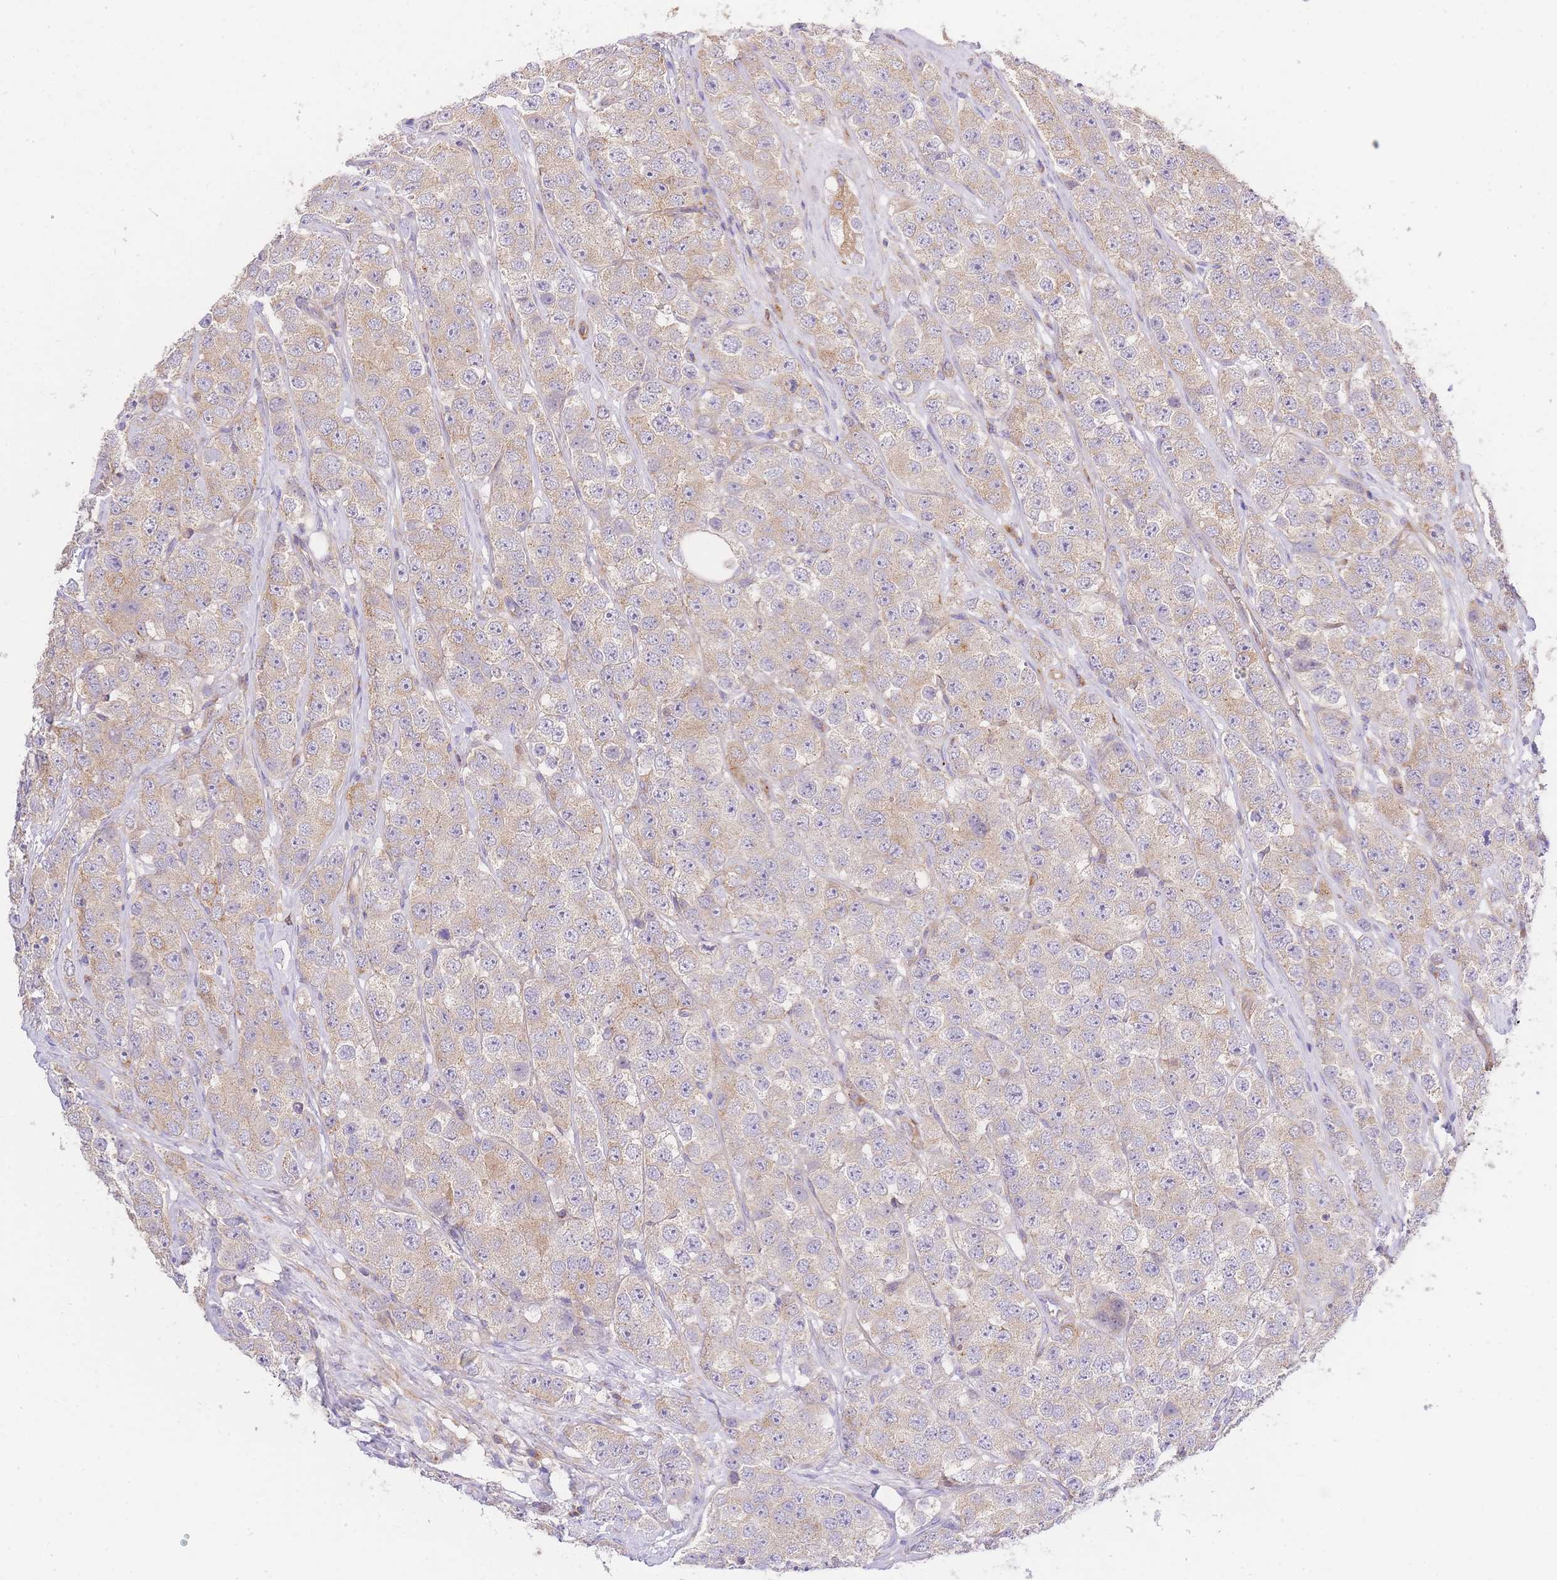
{"staining": {"intensity": "weak", "quantity": ">75%", "location": "cytoplasmic/membranous"}, "tissue": "testis cancer", "cell_type": "Tumor cells", "image_type": "cancer", "snomed": [{"axis": "morphology", "description": "Seminoma, NOS"}, {"axis": "topography", "description": "Testis"}], "caption": "Protein staining of testis cancer tissue reveals weak cytoplasmic/membranous staining in about >75% of tumor cells.", "gene": "INSYN2B", "patient": {"sex": "male", "age": 28}}